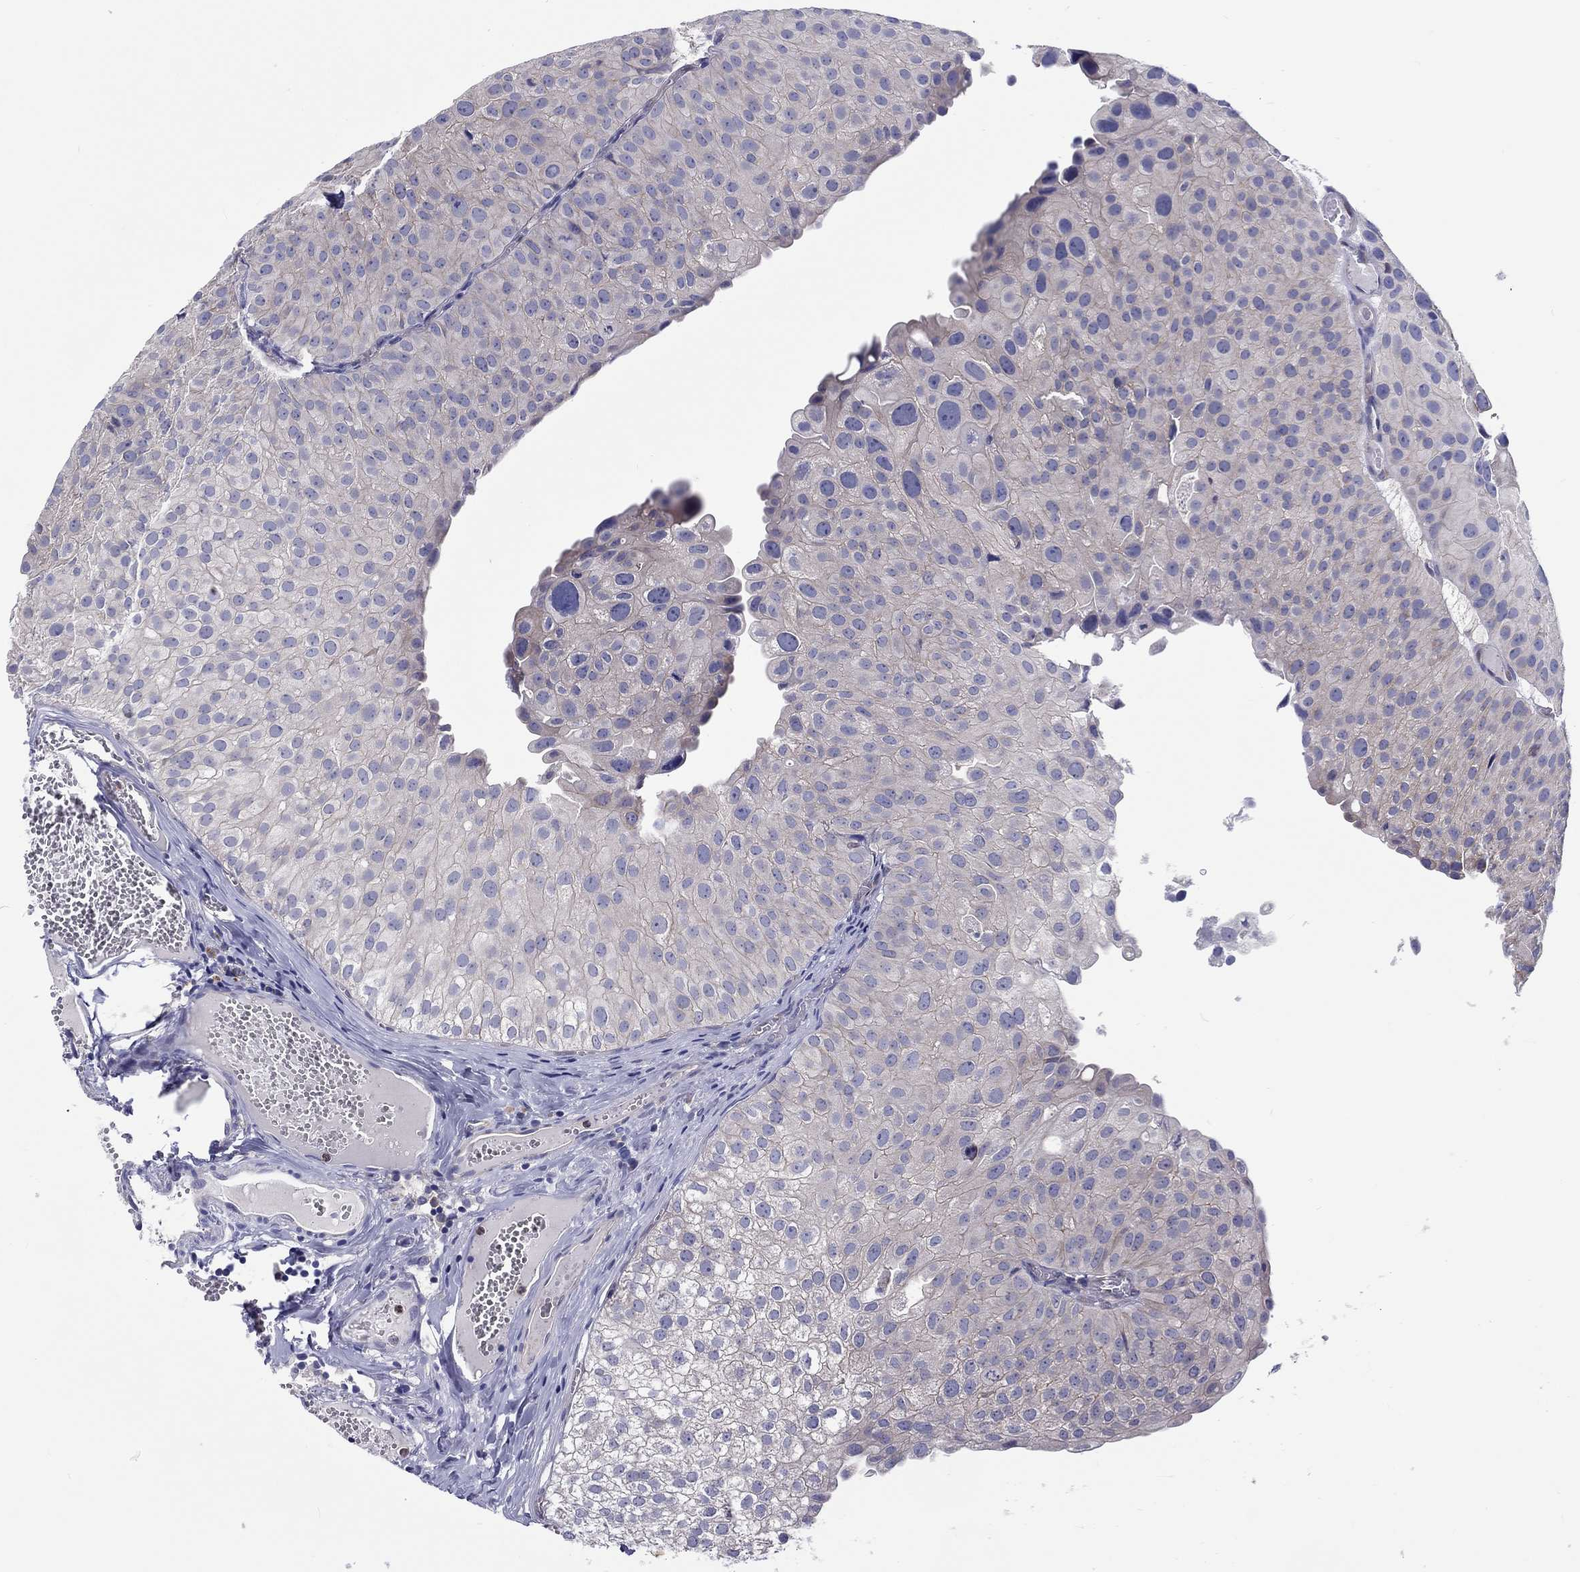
{"staining": {"intensity": "negative", "quantity": "none", "location": "none"}, "tissue": "urothelial cancer", "cell_type": "Tumor cells", "image_type": "cancer", "snomed": [{"axis": "morphology", "description": "Urothelial carcinoma, Low grade"}, {"axis": "topography", "description": "Urinary bladder"}], "caption": "Human urothelial cancer stained for a protein using immunohistochemistry reveals no expression in tumor cells.", "gene": "ABCG4", "patient": {"sex": "female", "age": 78}}